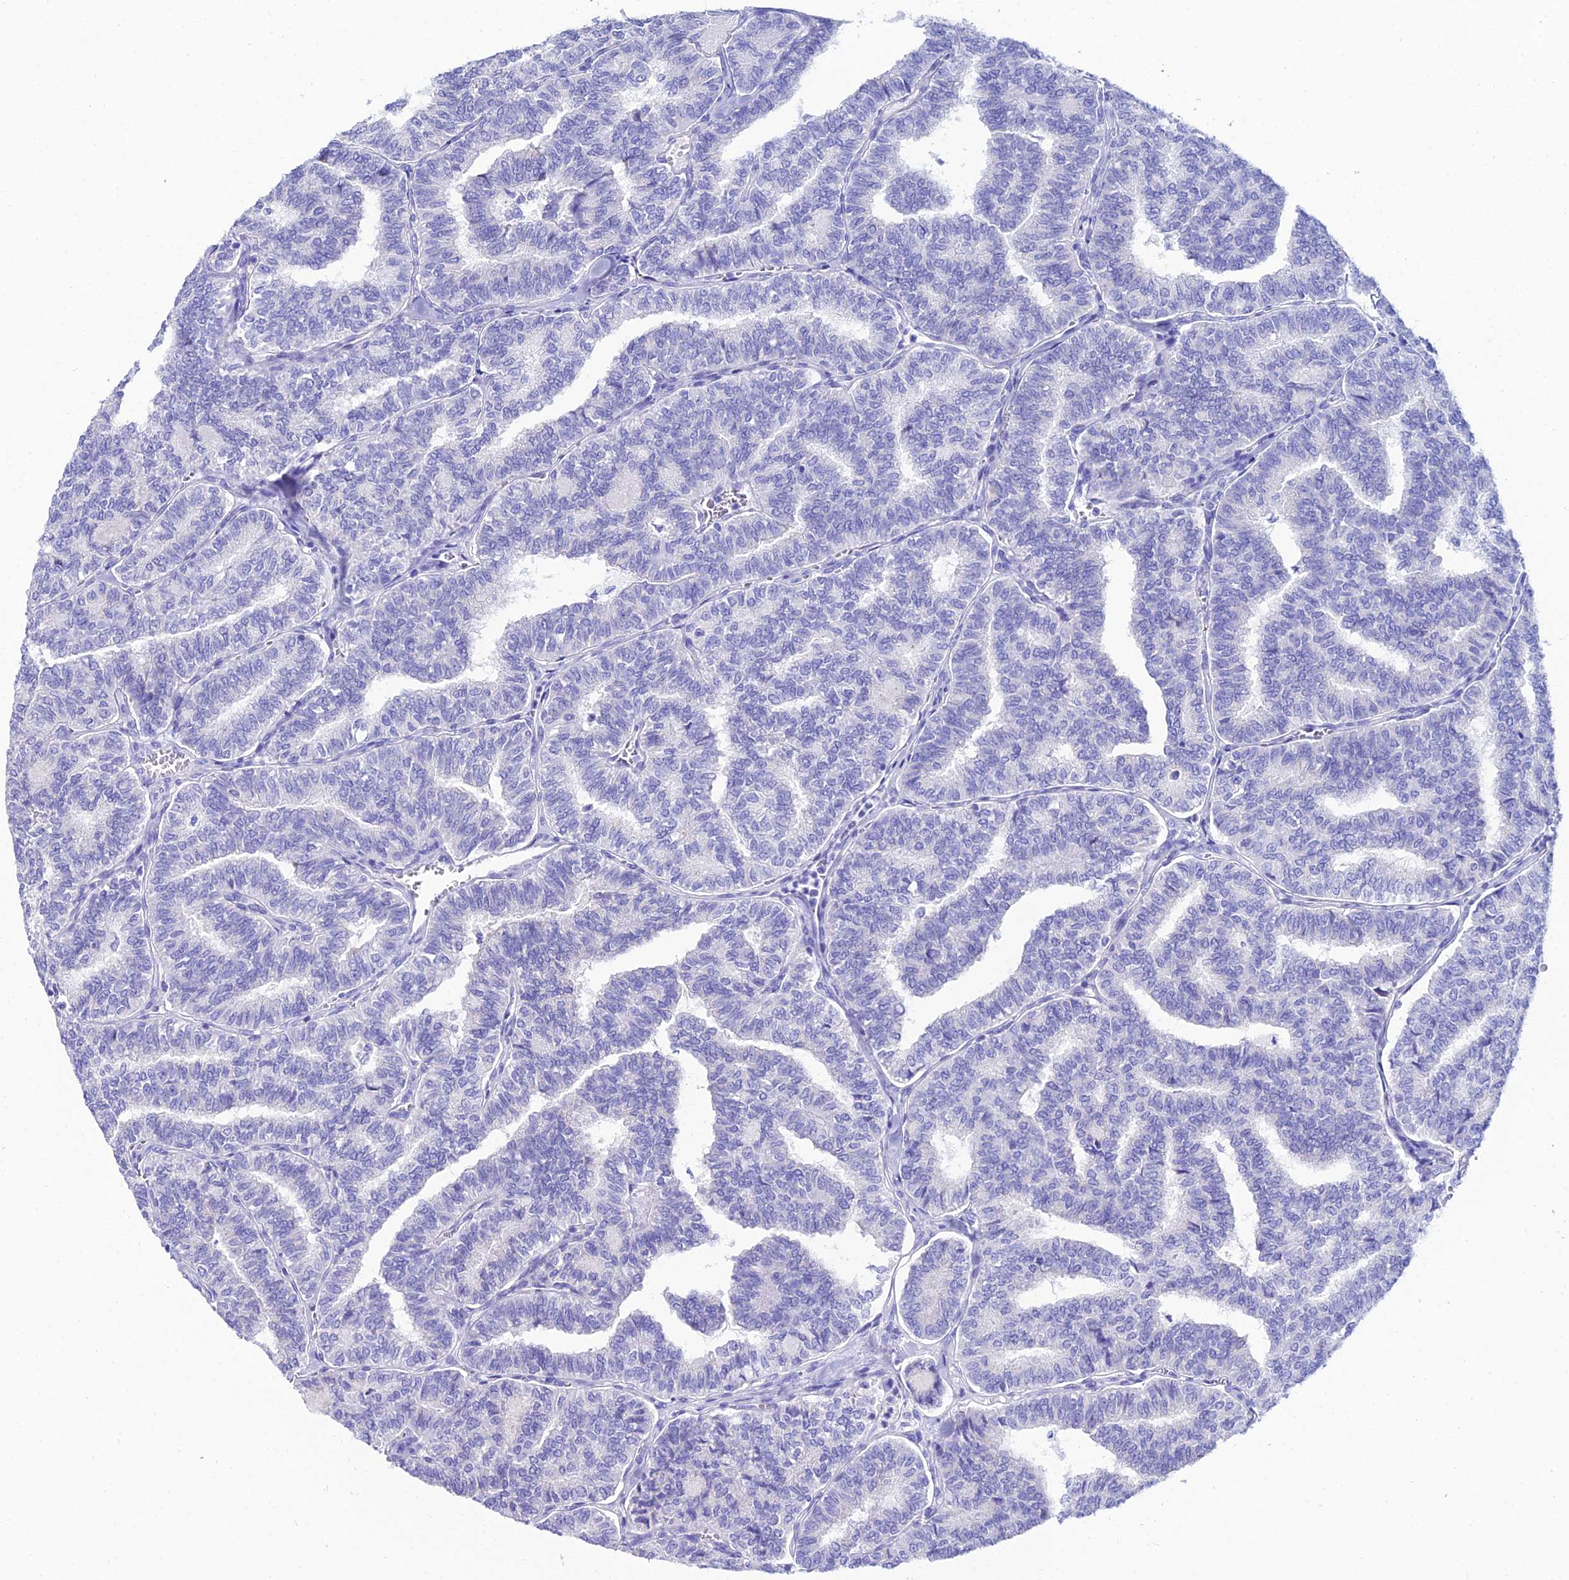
{"staining": {"intensity": "negative", "quantity": "none", "location": "none"}, "tissue": "thyroid cancer", "cell_type": "Tumor cells", "image_type": "cancer", "snomed": [{"axis": "morphology", "description": "Papillary adenocarcinoma, NOS"}, {"axis": "topography", "description": "Thyroid gland"}], "caption": "Thyroid cancer (papillary adenocarcinoma) was stained to show a protein in brown. There is no significant positivity in tumor cells. (DAB (3,3'-diaminobenzidine) immunohistochemistry visualized using brightfield microscopy, high magnification).", "gene": "OR4D5", "patient": {"sex": "female", "age": 35}}